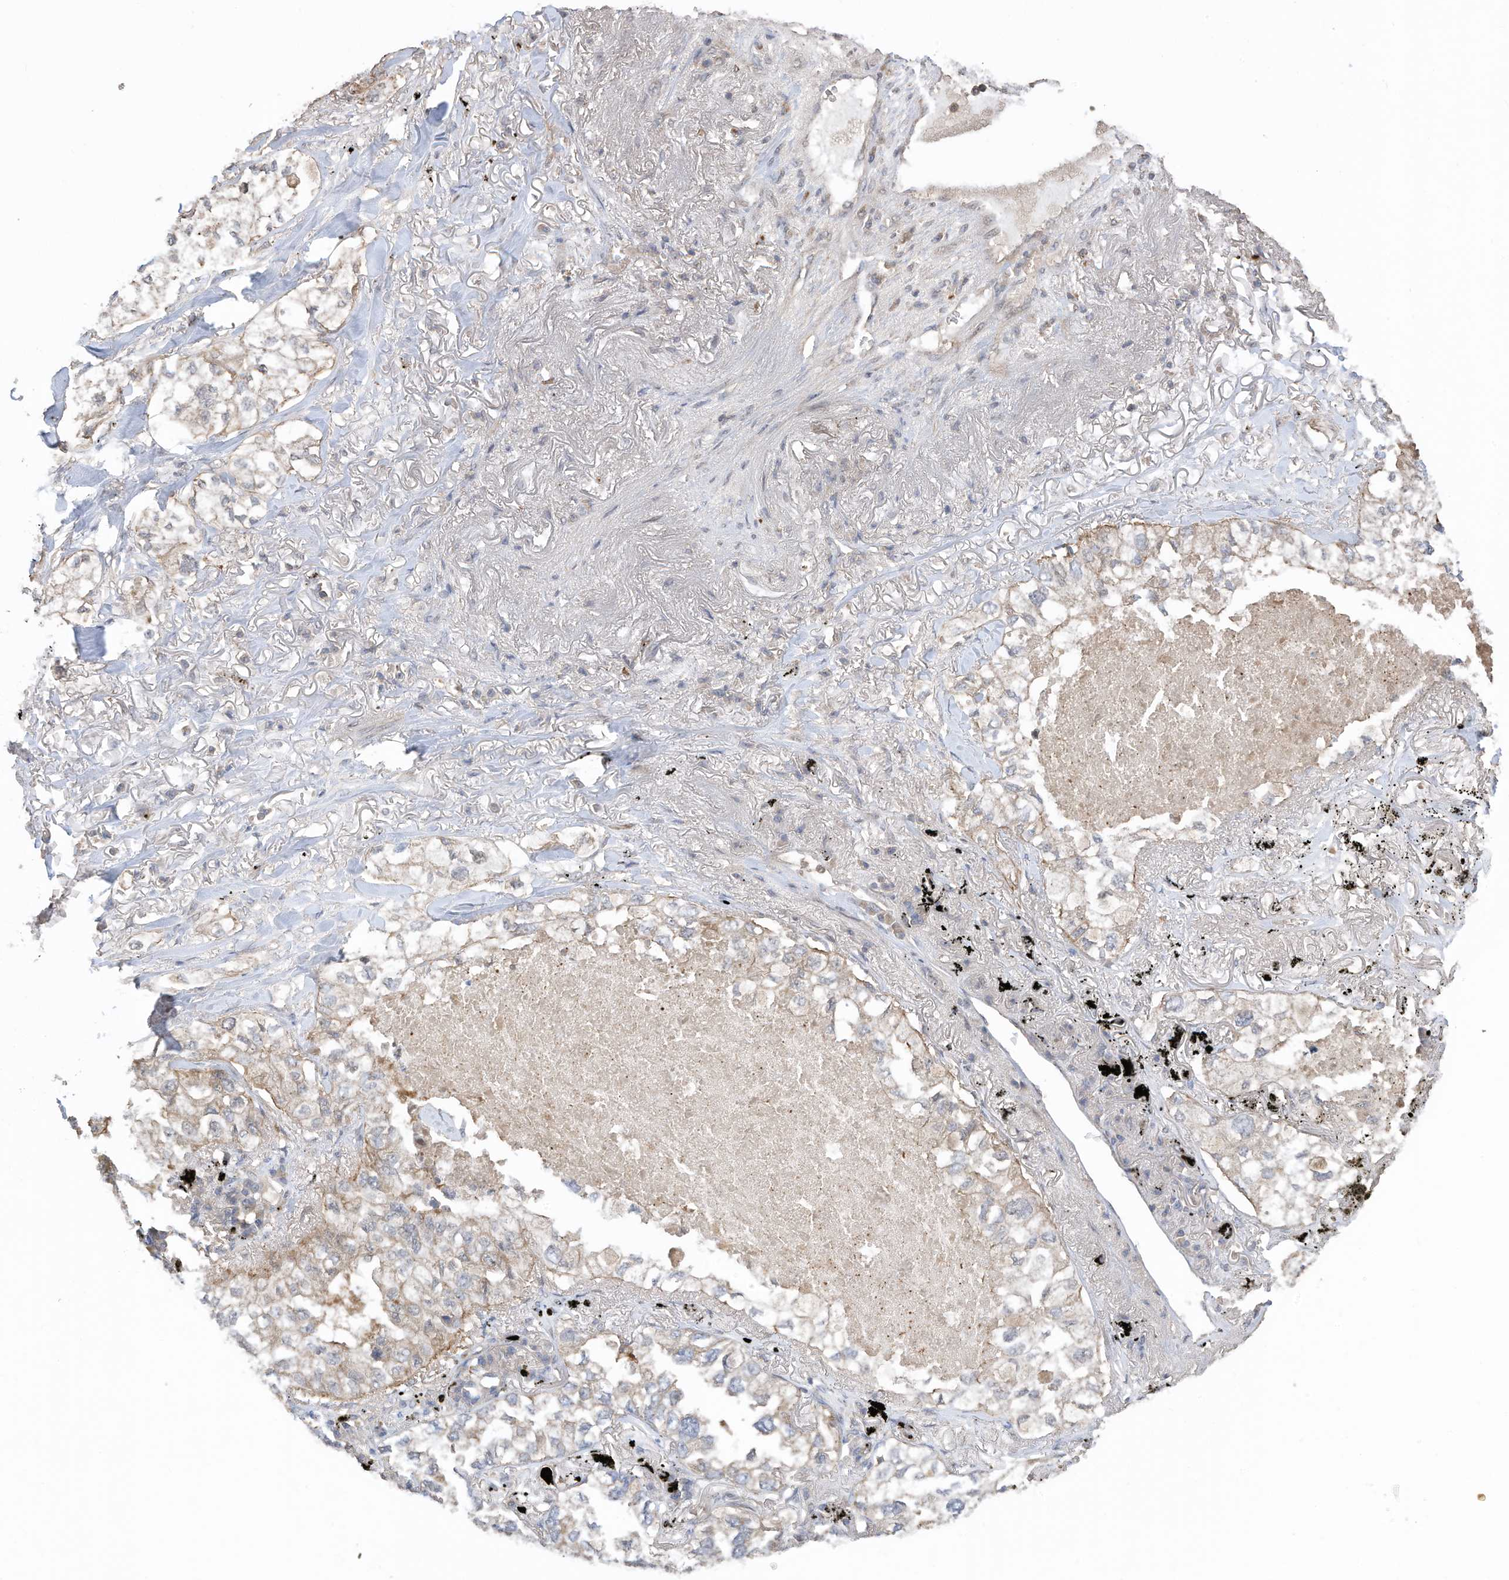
{"staining": {"intensity": "weak", "quantity": "<25%", "location": "cytoplasmic/membranous"}, "tissue": "lung cancer", "cell_type": "Tumor cells", "image_type": "cancer", "snomed": [{"axis": "morphology", "description": "Adenocarcinoma, NOS"}, {"axis": "topography", "description": "Lung"}], "caption": "Histopathology image shows no protein positivity in tumor cells of lung cancer tissue. (Immunohistochemistry (ihc), brightfield microscopy, high magnification).", "gene": "REC8", "patient": {"sex": "male", "age": 65}}